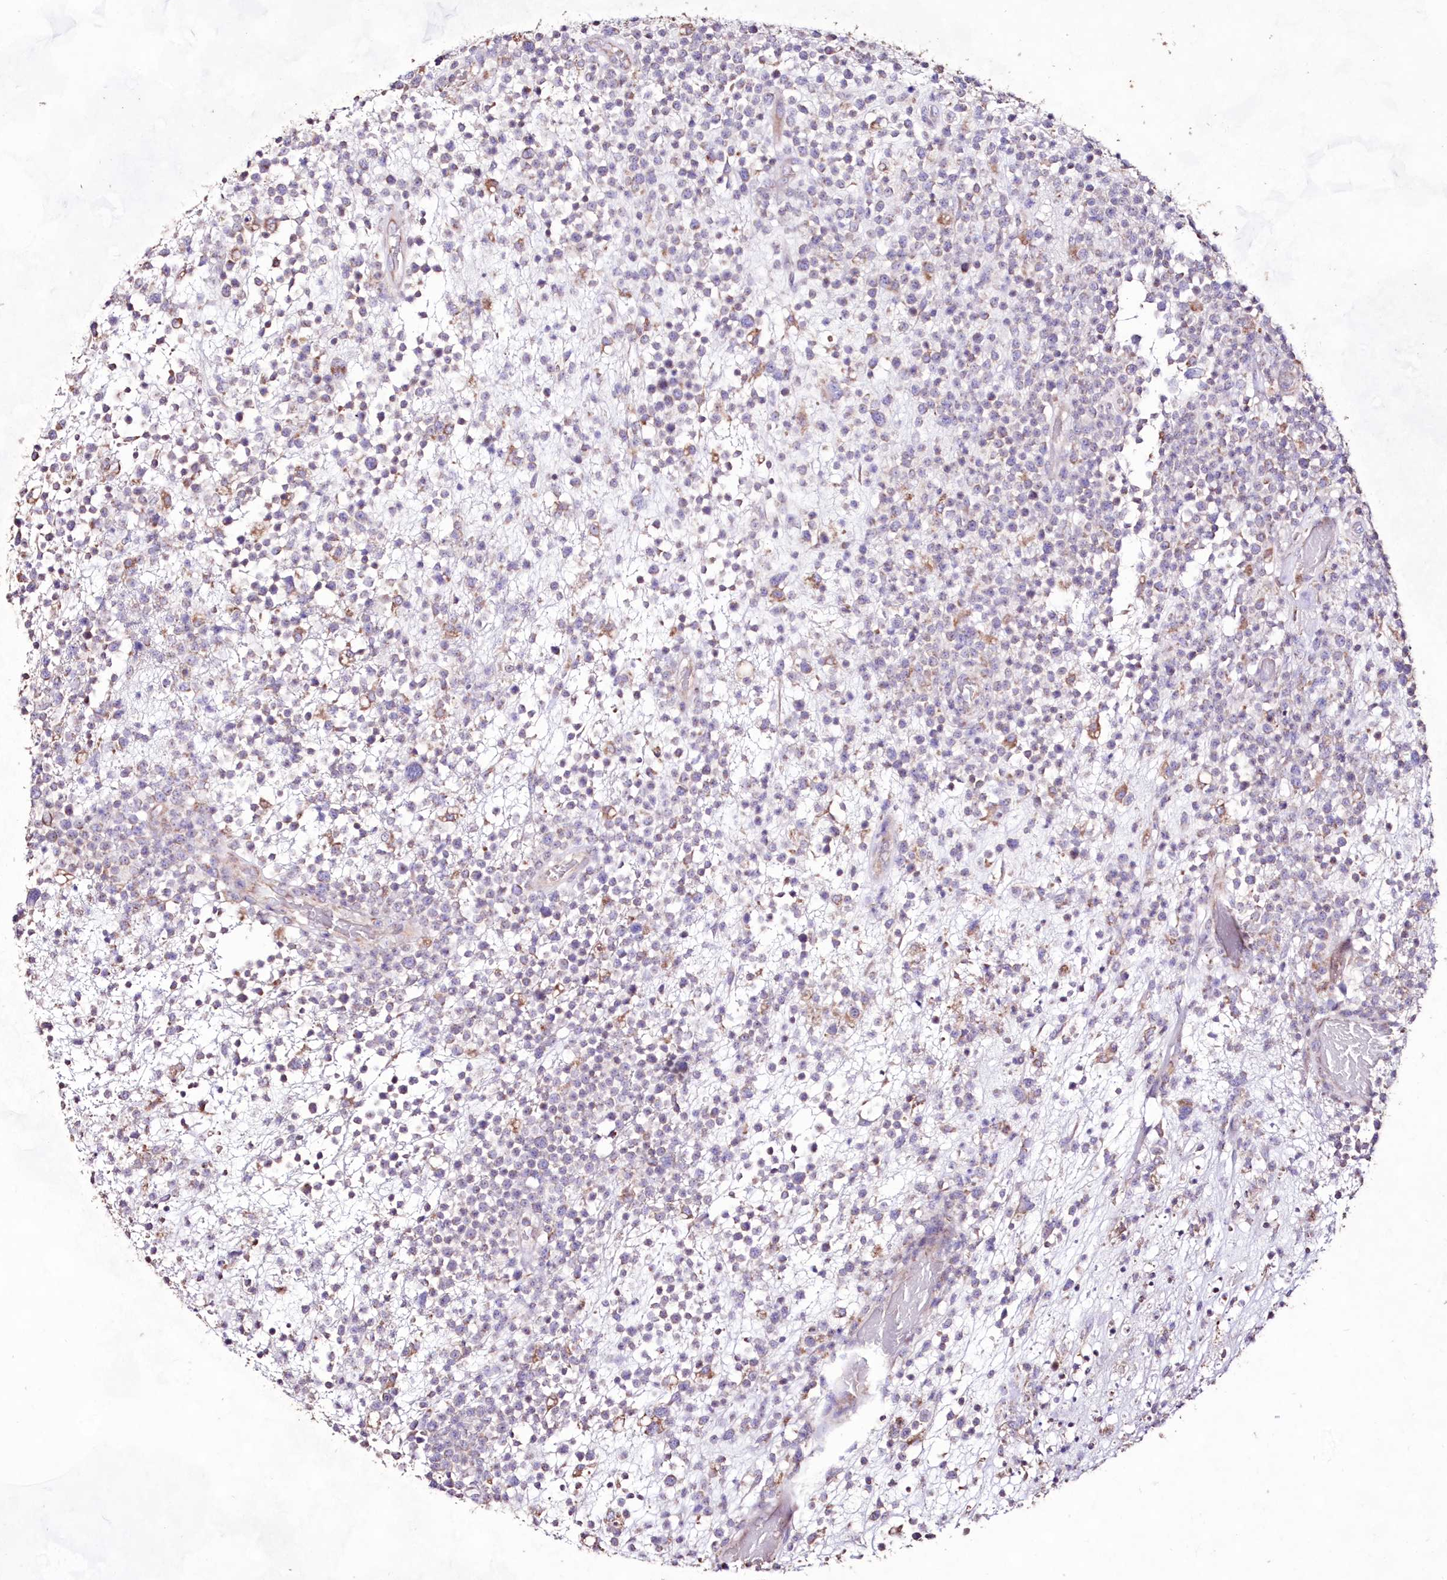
{"staining": {"intensity": "weak", "quantity": "<25%", "location": "cytoplasmic/membranous"}, "tissue": "lymphoma", "cell_type": "Tumor cells", "image_type": "cancer", "snomed": [{"axis": "morphology", "description": "Malignant lymphoma, non-Hodgkin's type, High grade"}, {"axis": "topography", "description": "Colon"}], "caption": "Tumor cells show no significant protein expression in high-grade malignant lymphoma, non-Hodgkin's type.", "gene": "HADHB", "patient": {"sex": "female", "age": 53}}